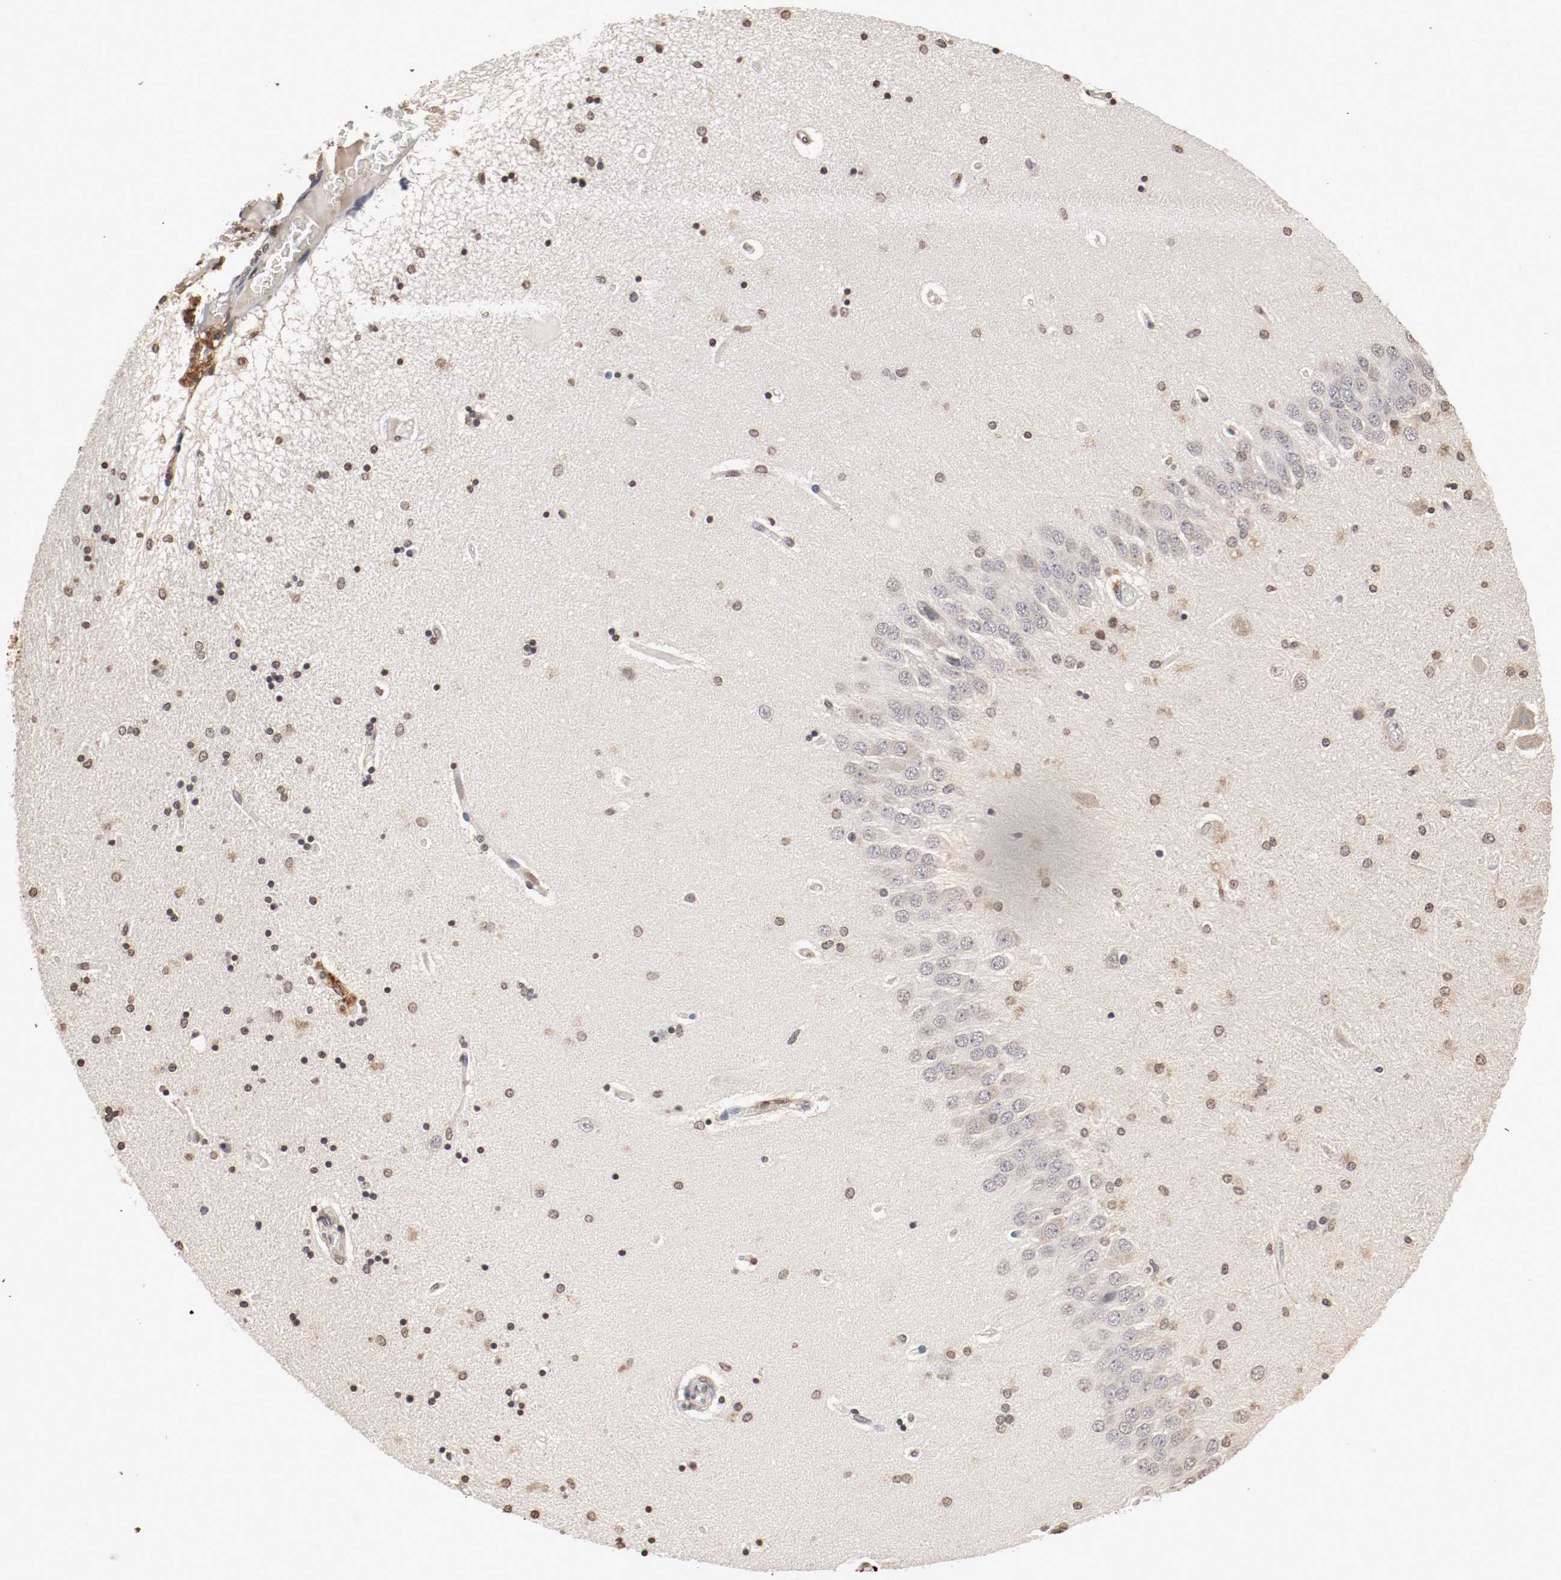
{"staining": {"intensity": "moderate", "quantity": "25%-75%", "location": "nuclear"}, "tissue": "hippocampus", "cell_type": "Glial cells", "image_type": "normal", "snomed": [{"axis": "morphology", "description": "Normal tissue, NOS"}, {"axis": "topography", "description": "Hippocampus"}], "caption": "Hippocampus stained with a protein marker shows moderate staining in glial cells.", "gene": "WASL", "patient": {"sex": "female", "age": 54}}